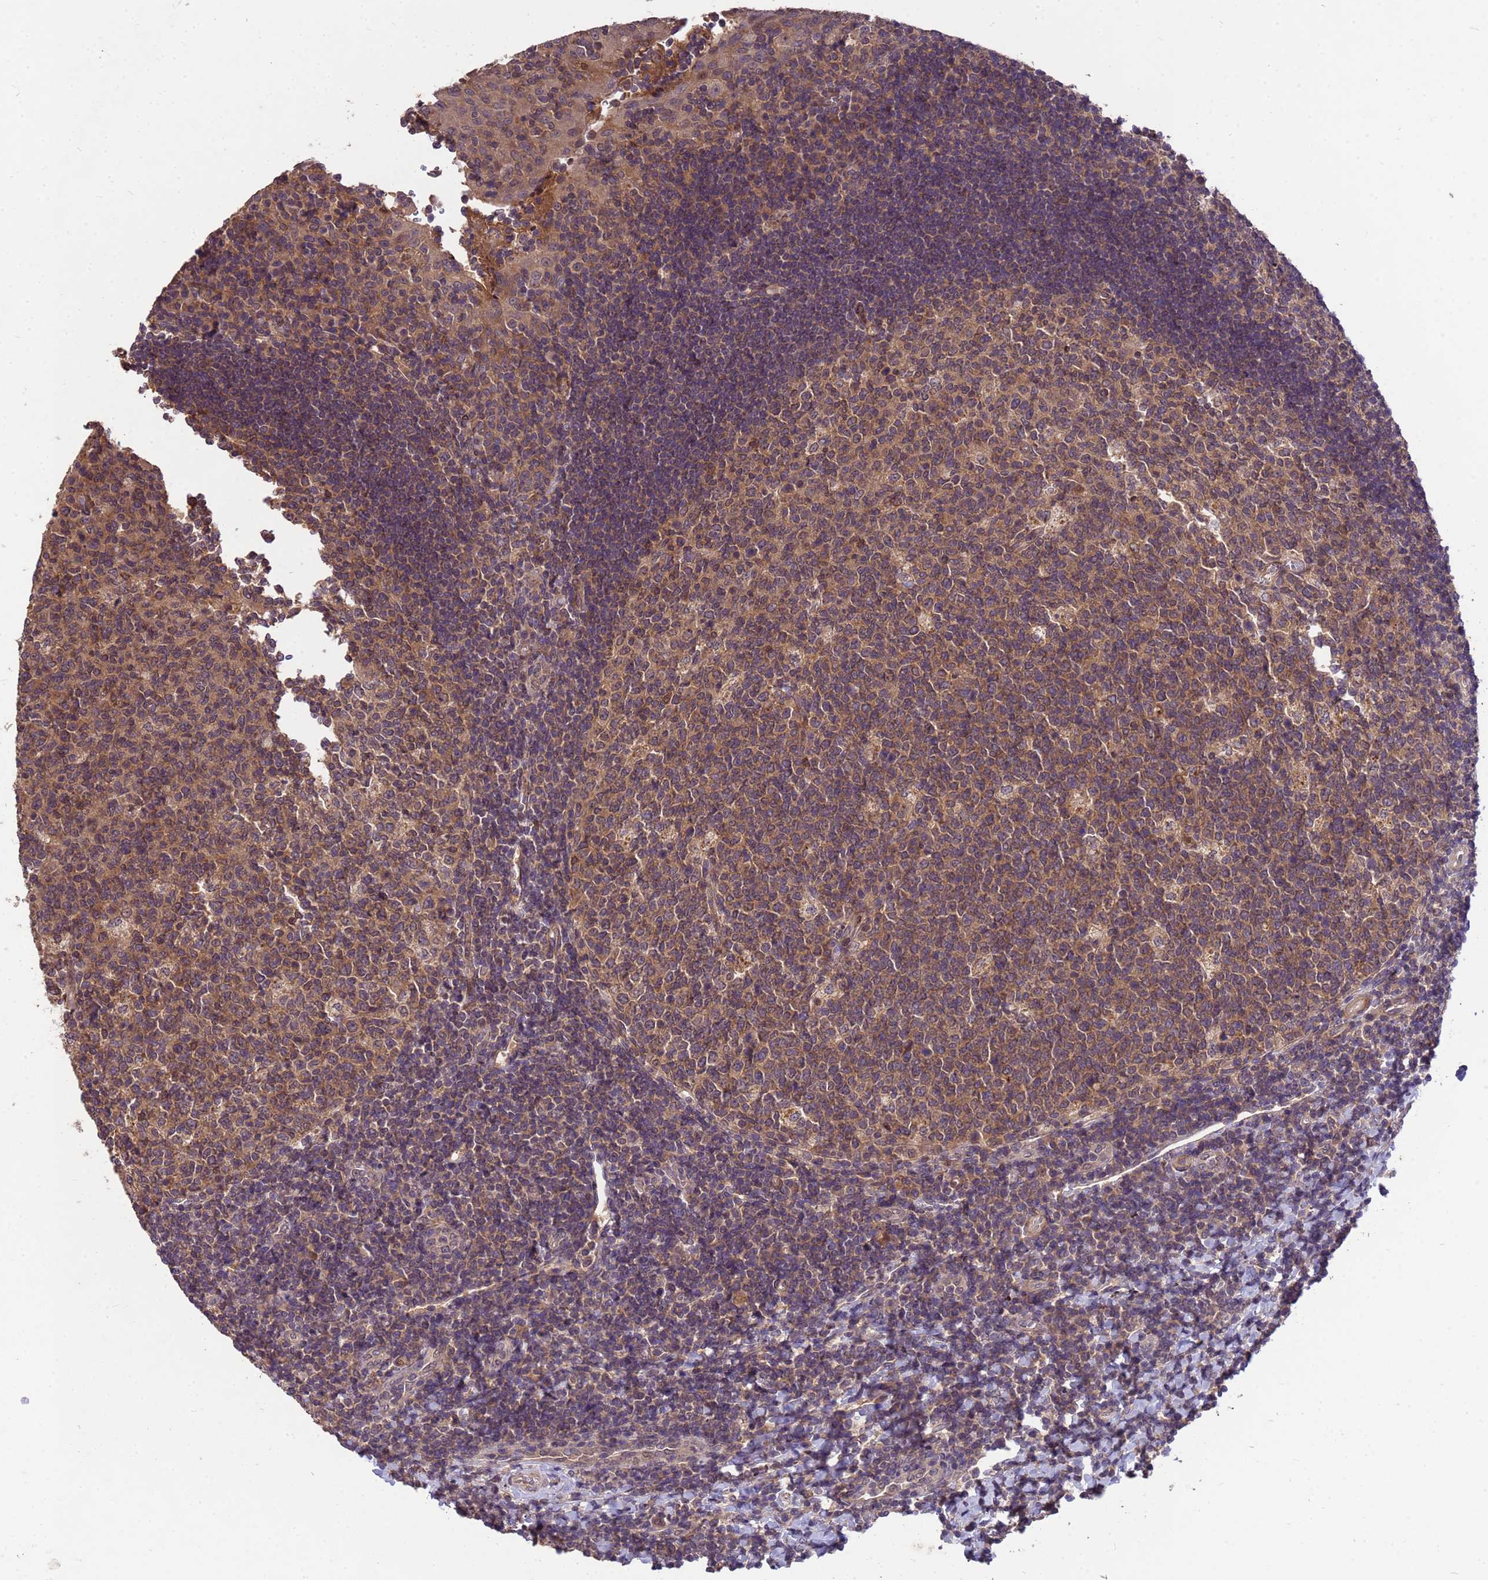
{"staining": {"intensity": "moderate", "quantity": ">75%", "location": "cytoplasmic/membranous"}, "tissue": "tonsil", "cell_type": "Germinal center cells", "image_type": "normal", "snomed": [{"axis": "morphology", "description": "Normal tissue, NOS"}, {"axis": "topography", "description": "Tonsil"}], "caption": "DAB (3,3'-diaminobenzidine) immunohistochemical staining of unremarkable human tonsil exhibits moderate cytoplasmic/membranous protein staining in about >75% of germinal center cells.", "gene": "PPP2CA", "patient": {"sex": "male", "age": 17}}